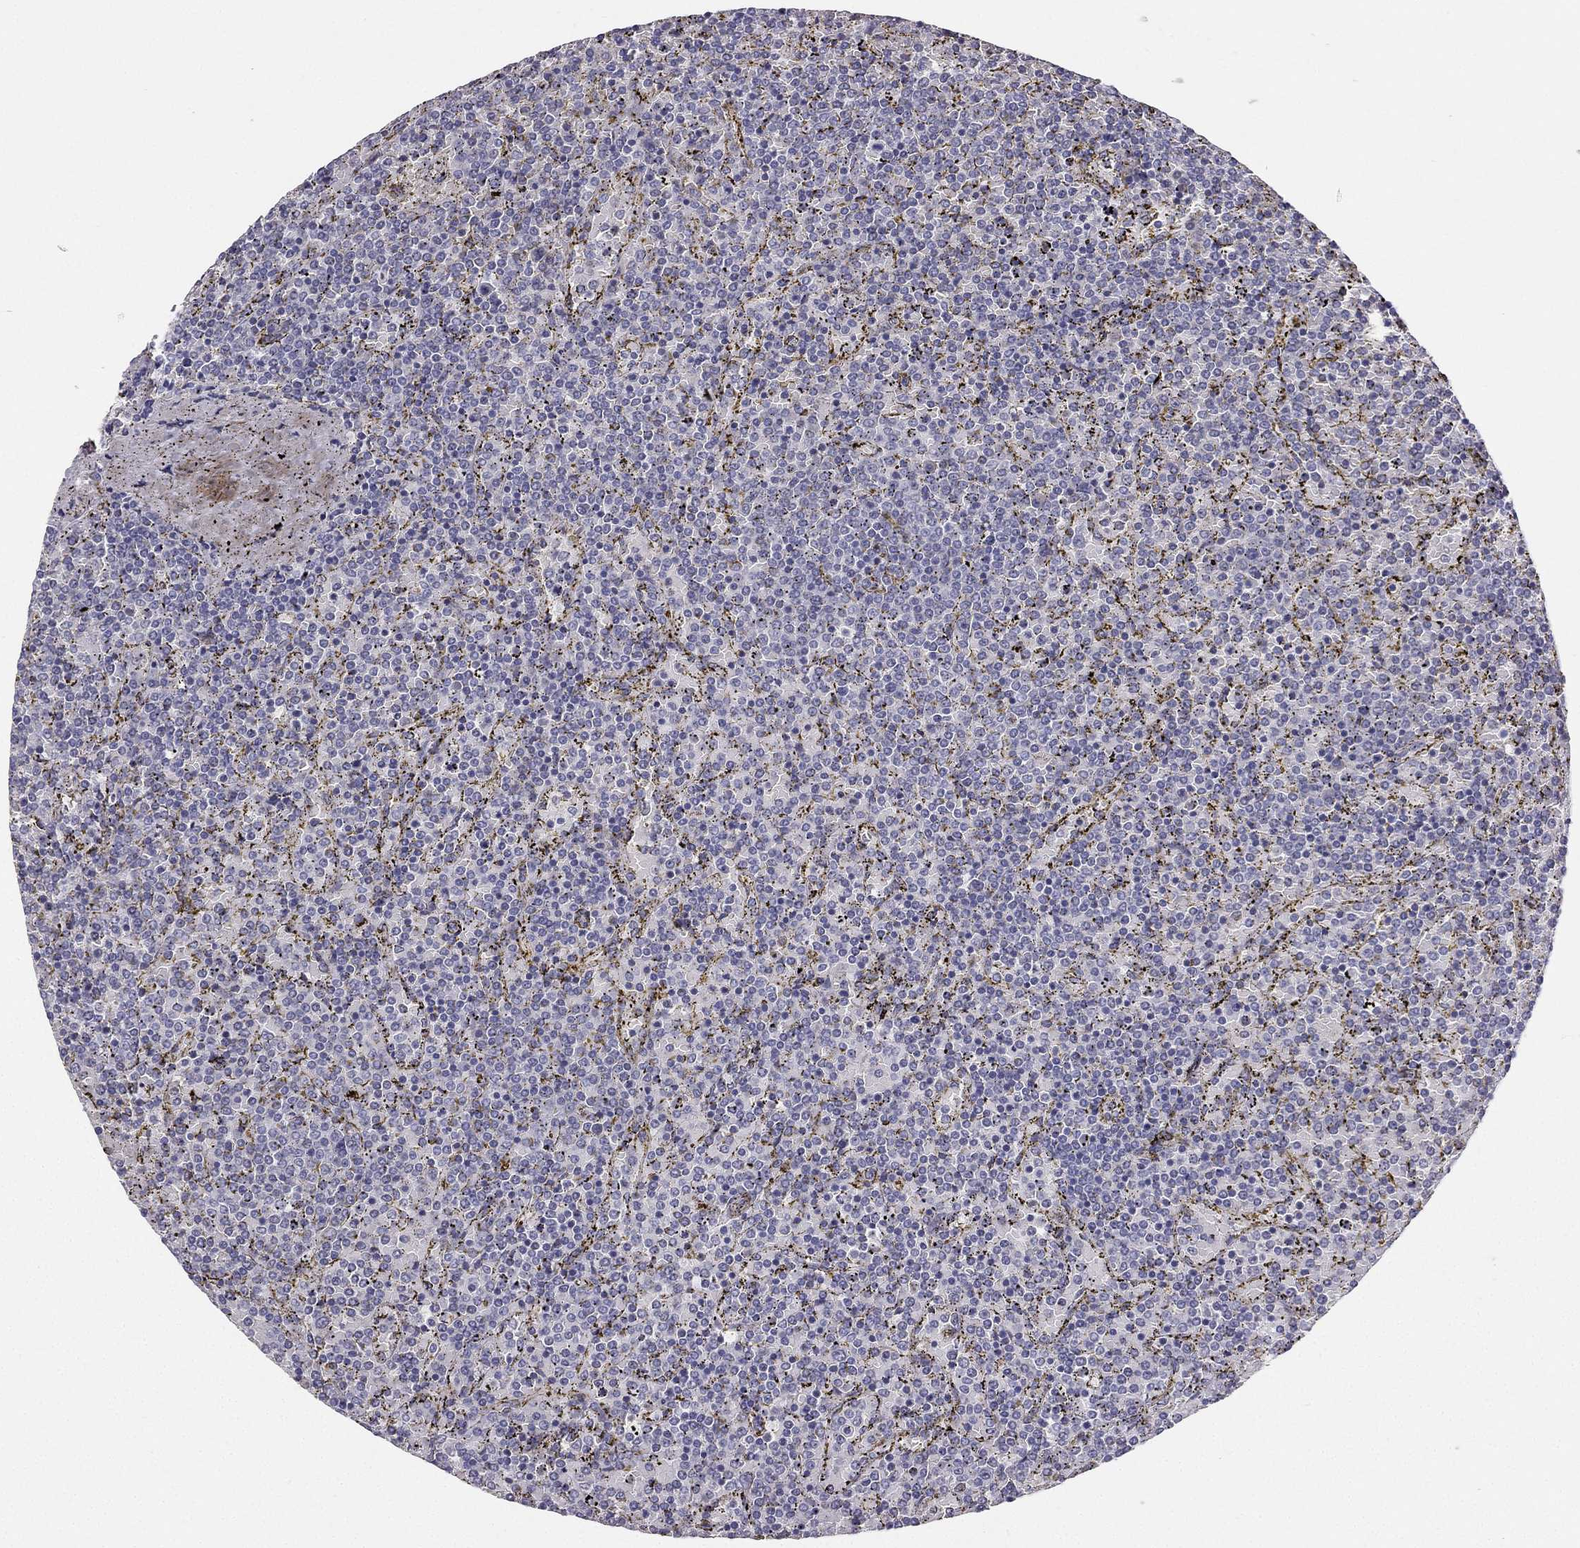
{"staining": {"intensity": "negative", "quantity": "none", "location": "none"}, "tissue": "lymphoma", "cell_type": "Tumor cells", "image_type": "cancer", "snomed": [{"axis": "morphology", "description": "Malignant lymphoma, non-Hodgkin's type, Low grade"}, {"axis": "topography", "description": "Spleen"}], "caption": "Immunohistochemistry (IHC) of lymphoma demonstrates no expression in tumor cells.", "gene": "CALB2", "patient": {"sex": "female", "age": 77}}